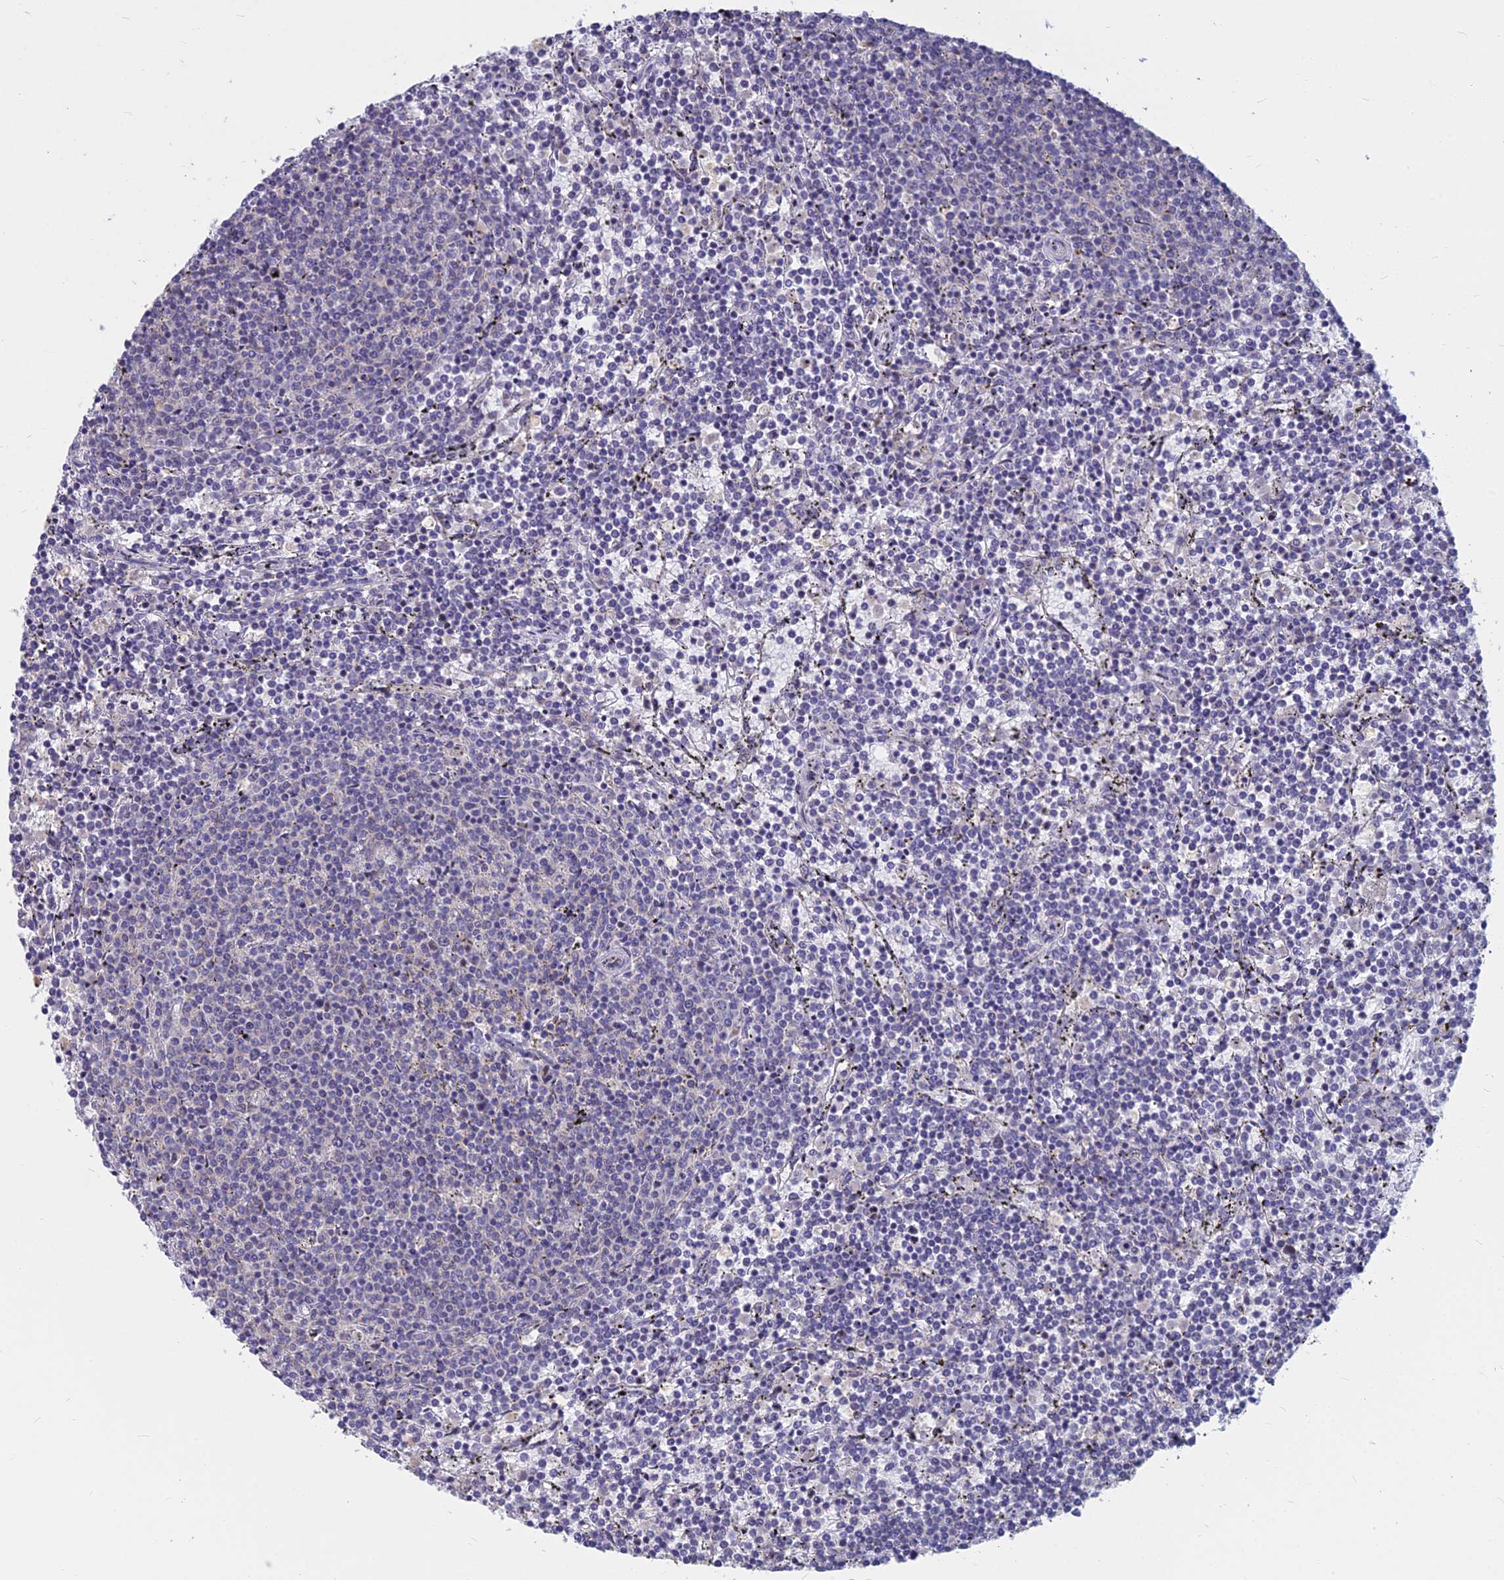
{"staining": {"intensity": "negative", "quantity": "none", "location": "none"}, "tissue": "lymphoma", "cell_type": "Tumor cells", "image_type": "cancer", "snomed": [{"axis": "morphology", "description": "Malignant lymphoma, non-Hodgkin's type, Low grade"}, {"axis": "topography", "description": "Spleen"}], "caption": "Immunohistochemical staining of human malignant lymphoma, non-Hodgkin's type (low-grade) demonstrates no significant expression in tumor cells. The staining was performed using DAB (3,3'-diaminobenzidine) to visualize the protein expression in brown, while the nuclei were stained in blue with hematoxylin (Magnification: 20x).", "gene": "COX20", "patient": {"sex": "female", "age": 50}}